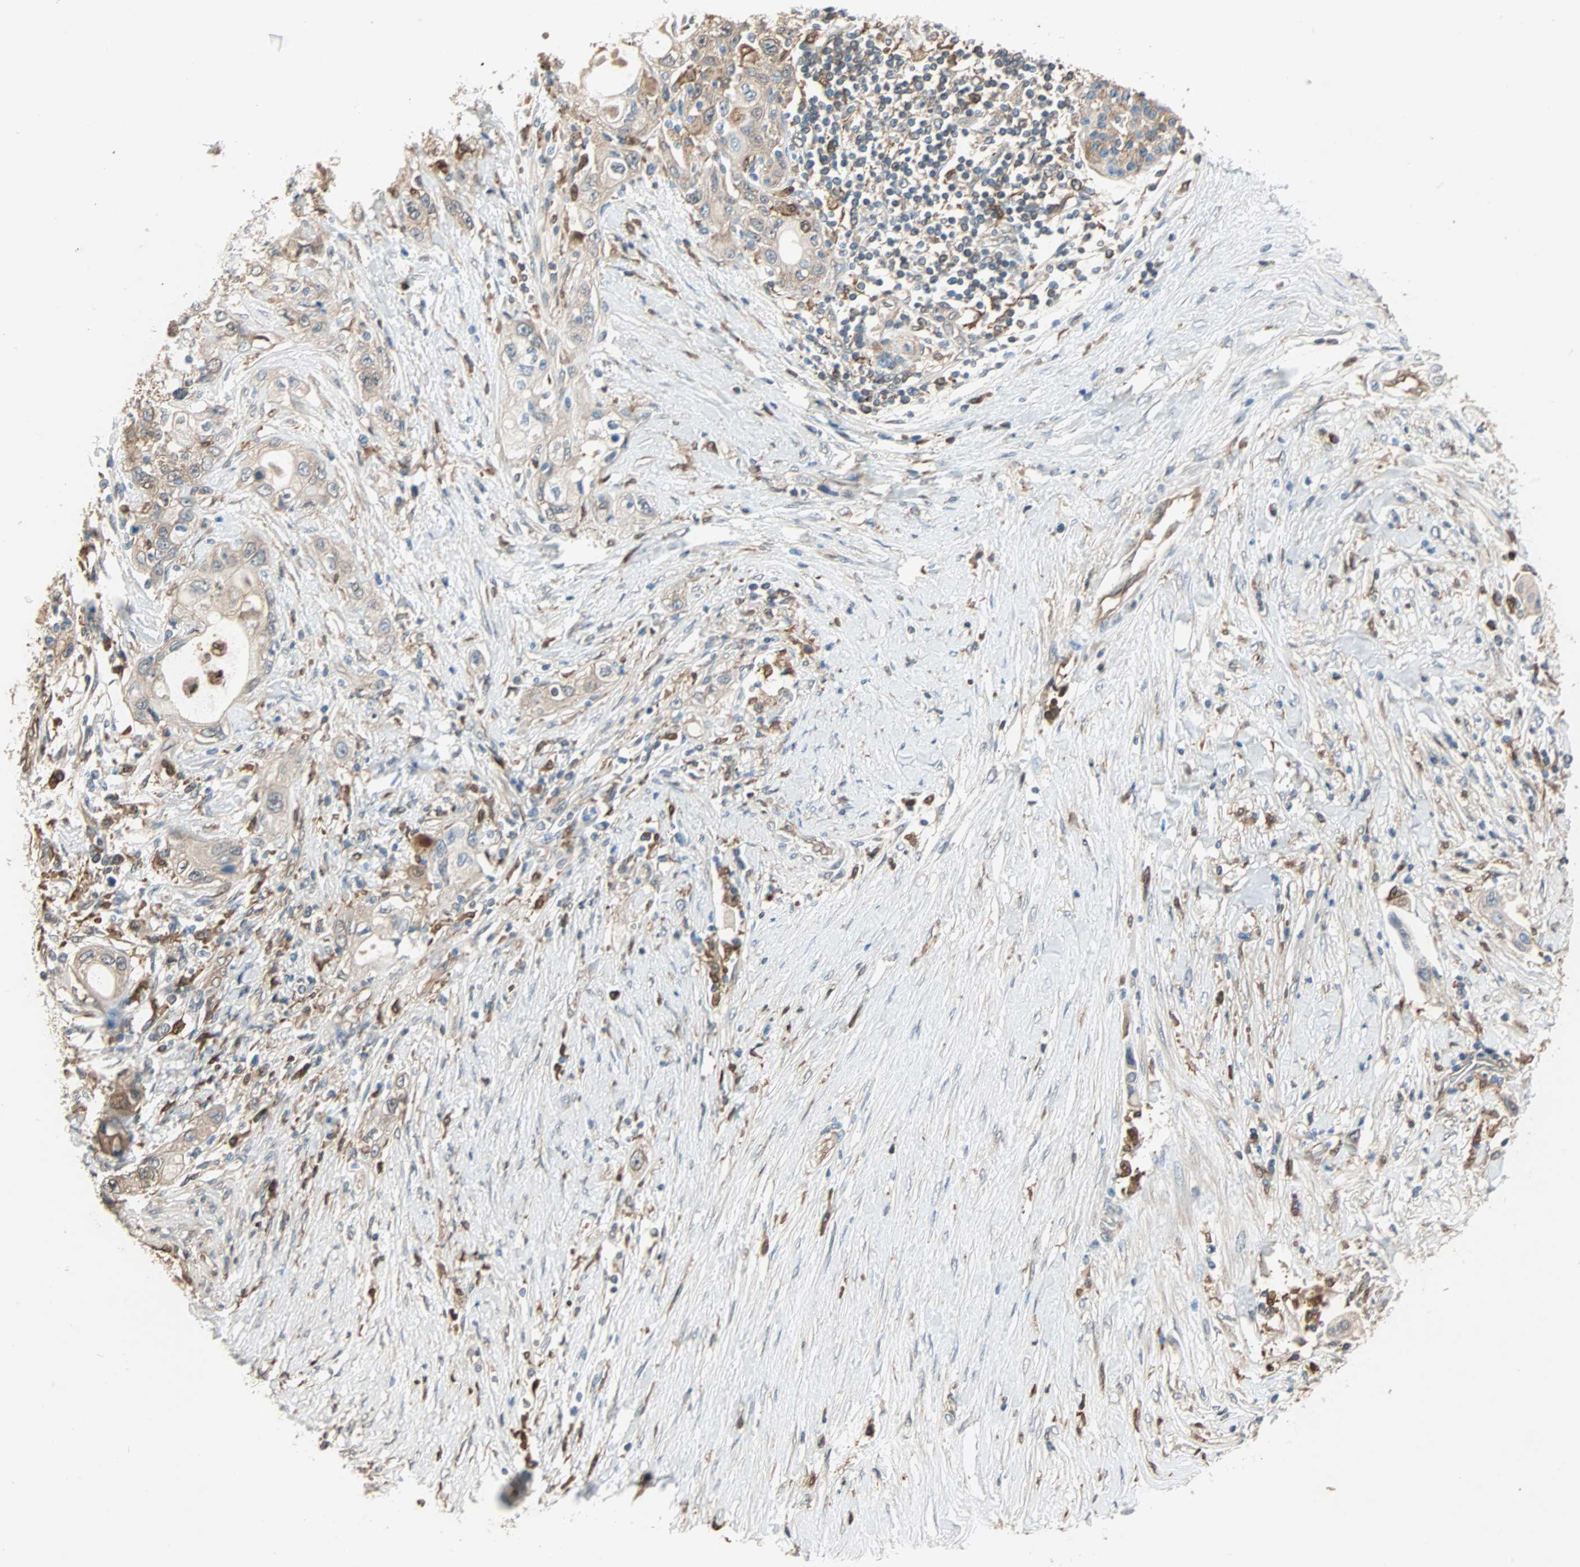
{"staining": {"intensity": "weak", "quantity": "25%-75%", "location": "cytoplasmic/membranous"}, "tissue": "pancreatic cancer", "cell_type": "Tumor cells", "image_type": "cancer", "snomed": [{"axis": "morphology", "description": "Adenocarcinoma, NOS"}, {"axis": "topography", "description": "Pancreas"}], "caption": "Tumor cells display weak cytoplasmic/membranous expression in approximately 25%-75% of cells in pancreatic cancer.", "gene": "PRDX1", "patient": {"sex": "female", "age": 70}}